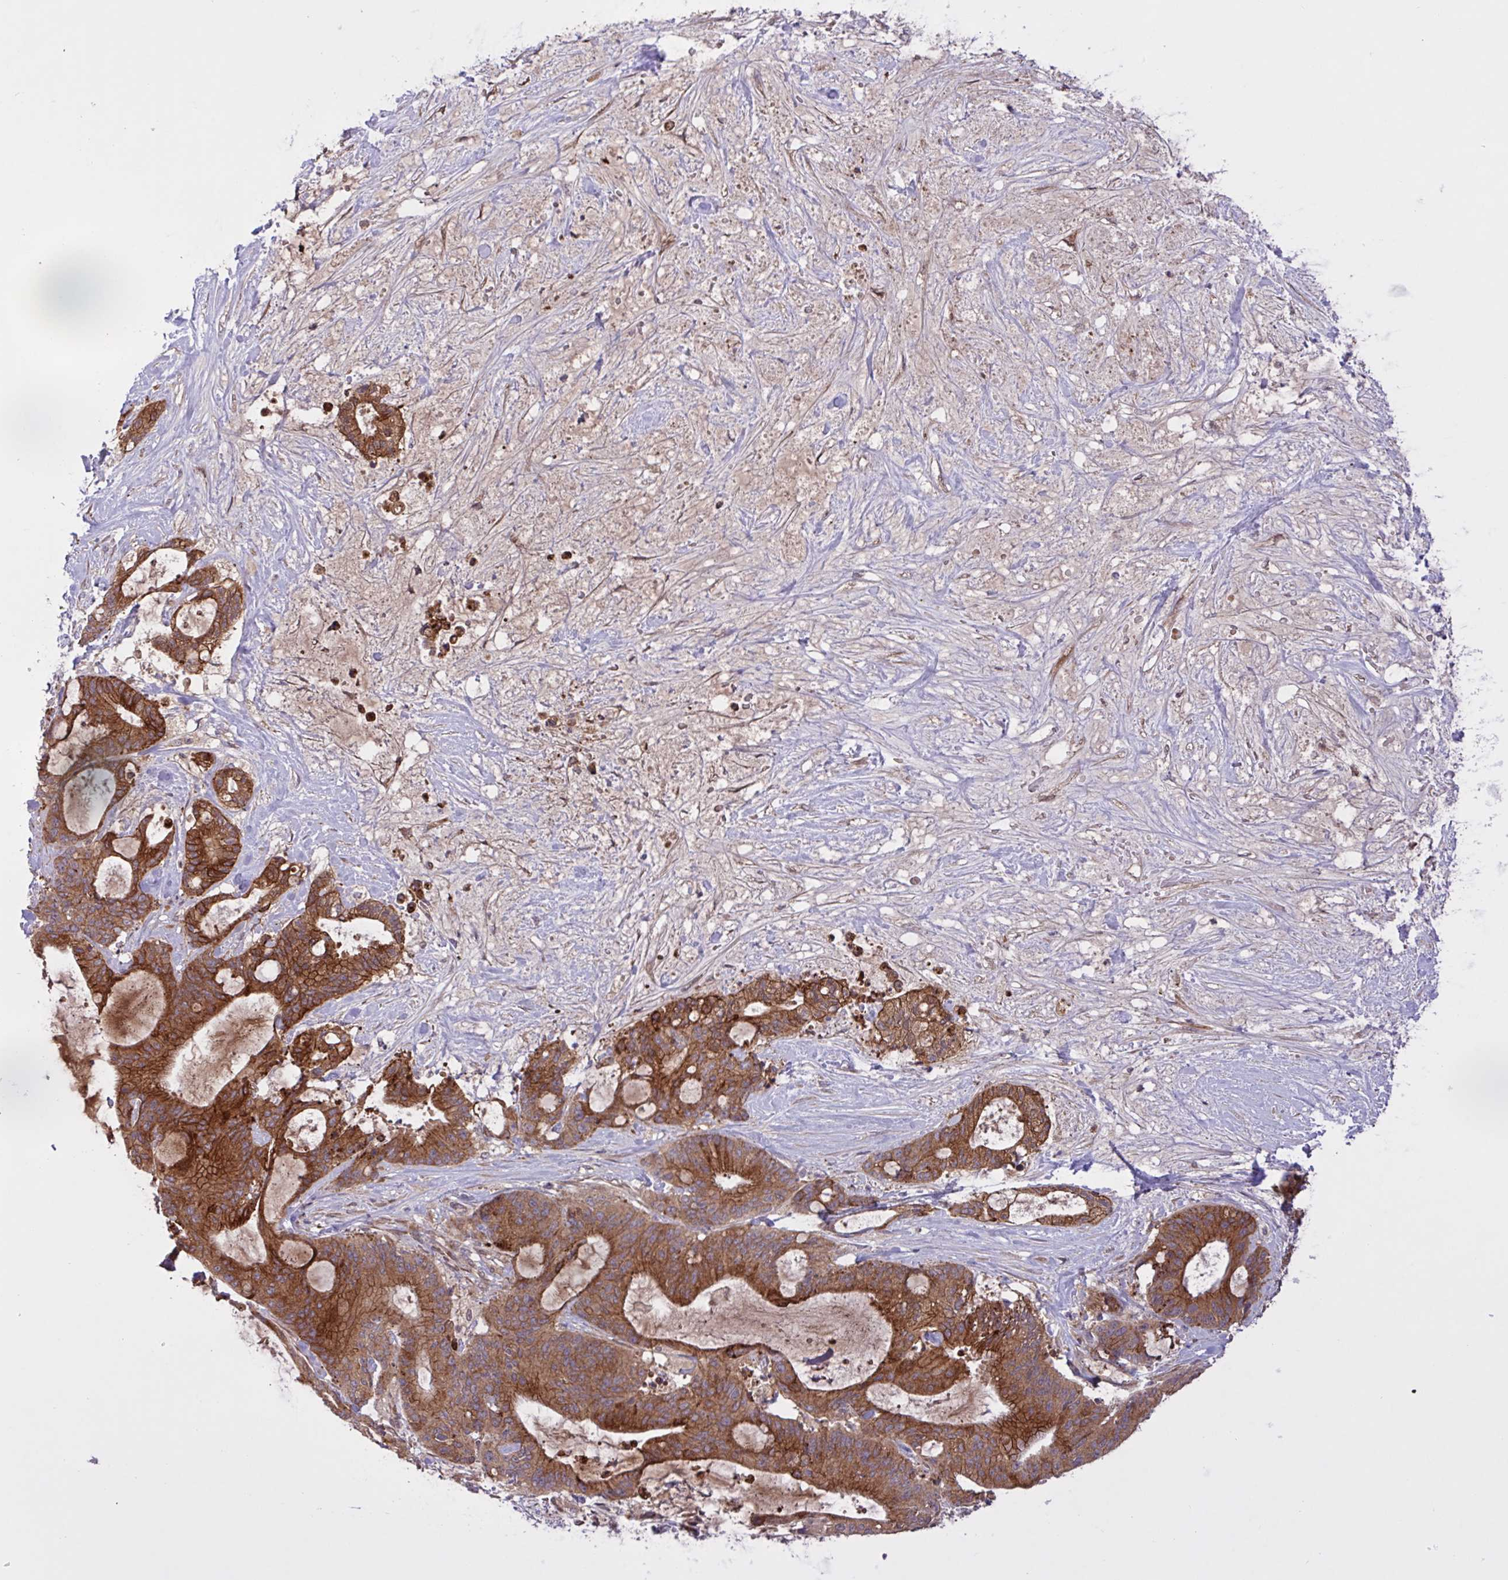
{"staining": {"intensity": "strong", "quantity": ">75%", "location": "cytoplasmic/membranous"}, "tissue": "liver cancer", "cell_type": "Tumor cells", "image_type": "cancer", "snomed": [{"axis": "morphology", "description": "Normal tissue, NOS"}, {"axis": "morphology", "description": "Cholangiocarcinoma"}, {"axis": "topography", "description": "Liver"}, {"axis": "topography", "description": "Peripheral nerve tissue"}], "caption": "Liver cancer stained with a protein marker exhibits strong staining in tumor cells.", "gene": "INTS10", "patient": {"sex": "female", "age": 73}}